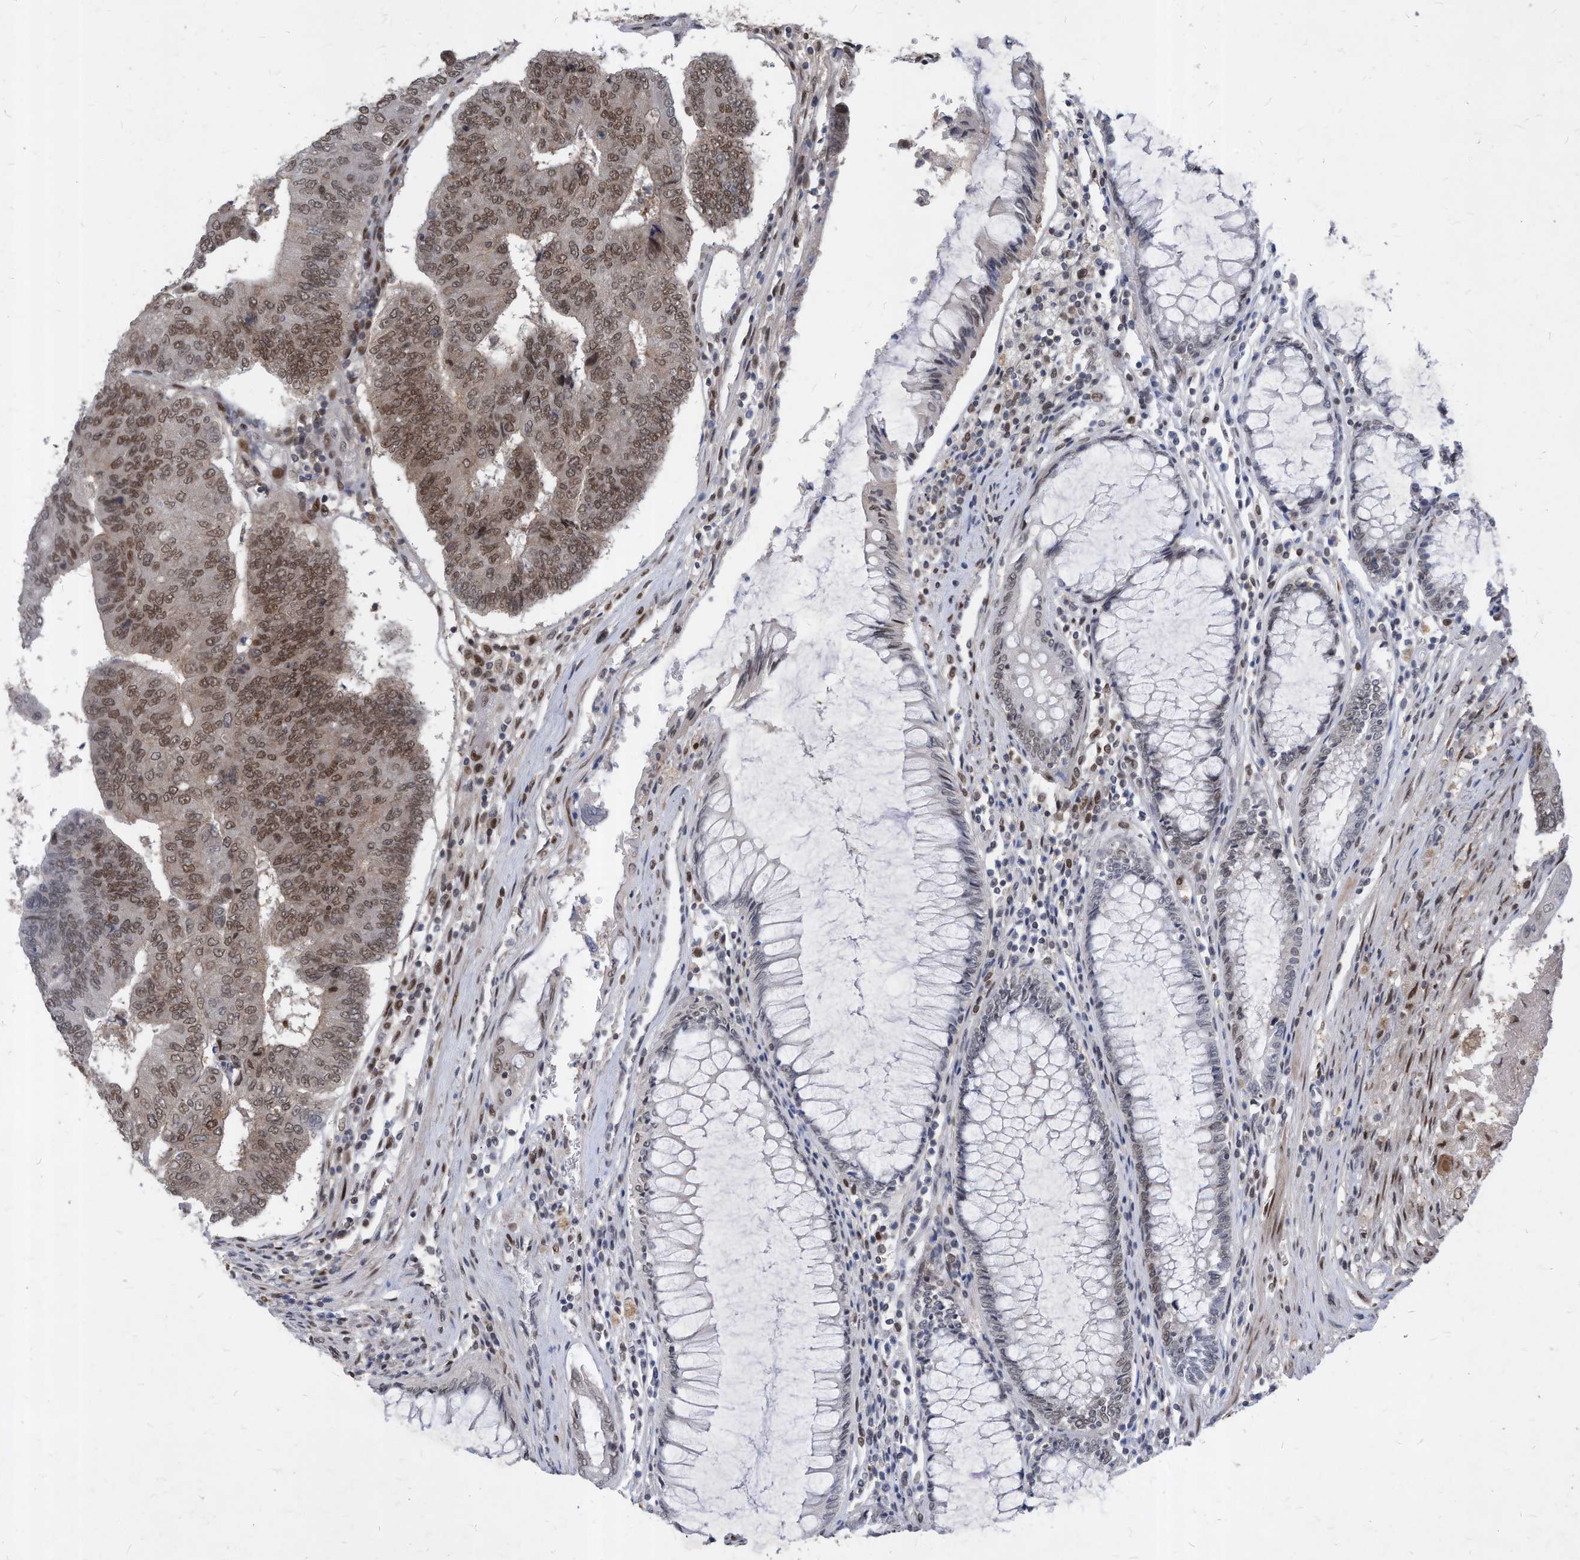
{"staining": {"intensity": "moderate", "quantity": "25%-75%", "location": "nuclear"}, "tissue": "colorectal cancer", "cell_type": "Tumor cells", "image_type": "cancer", "snomed": [{"axis": "morphology", "description": "Adenocarcinoma, NOS"}, {"axis": "topography", "description": "Colon"}], "caption": "This histopathology image exhibits immunohistochemistry (IHC) staining of colorectal cancer (adenocarcinoma), with medium moderate nuclear expression in about 25%-75% of tumor cells.", "gene": "KPNB1", "patient": {"sex": "female", "age": 67}}